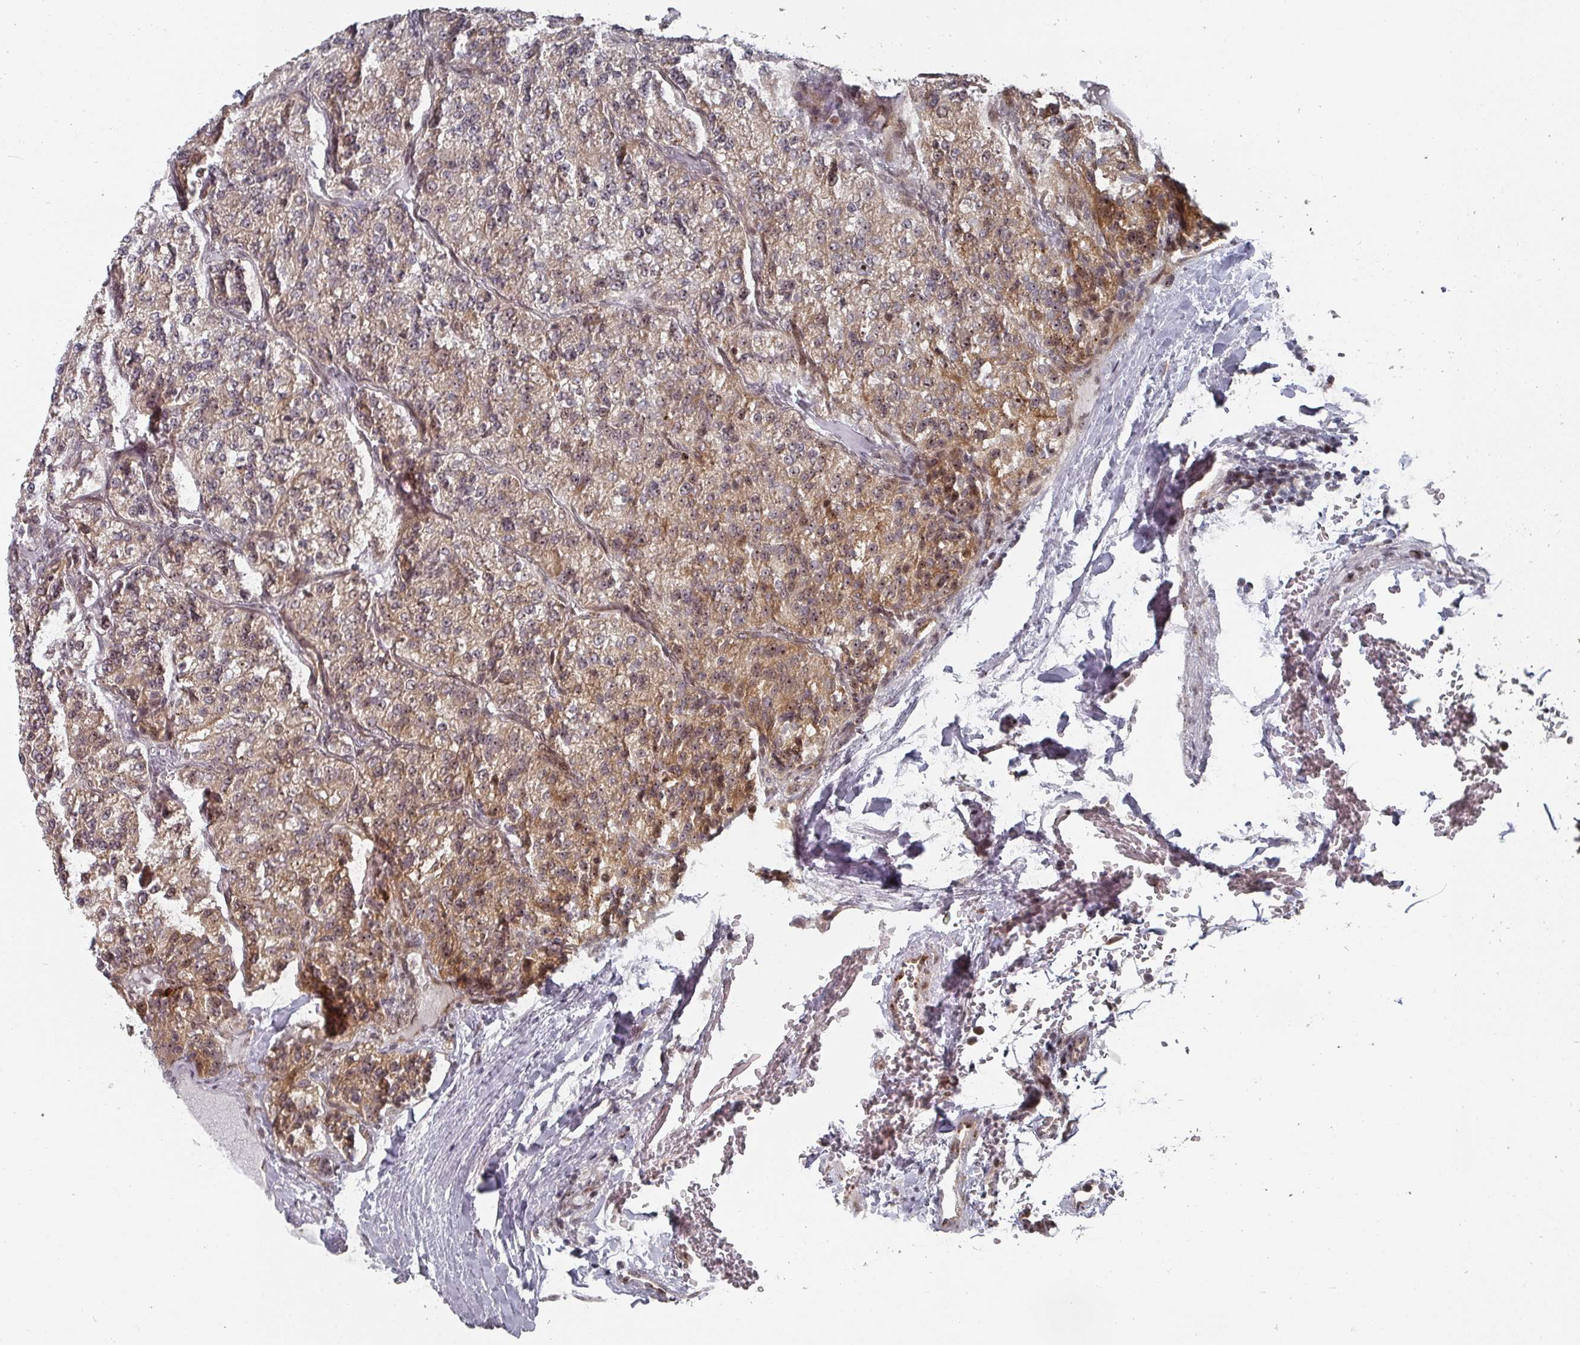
{"staining": {"intensity": "moderate", "quantity": "25%-75%", "location": "cytoplasmic/membranous"}, "tissue": "renal cancer", "cell_type": "Tumor cells", "image_type": "cancer", "snomed": [{"axis": "morphology", "description": "Adenocarcinoma, NOS"}, {"axis": "topography", "description": "Kidney"}], "caption": "This photomicrograph shows immunohistochemistry staining of adenocarcinoma (renal), with medium moderate cytoplasmic/membranous staining in approximately 25%-75% of tumor cells.", "gene": "KIF1C", "patient": {"sex": "female", "age": 63}}